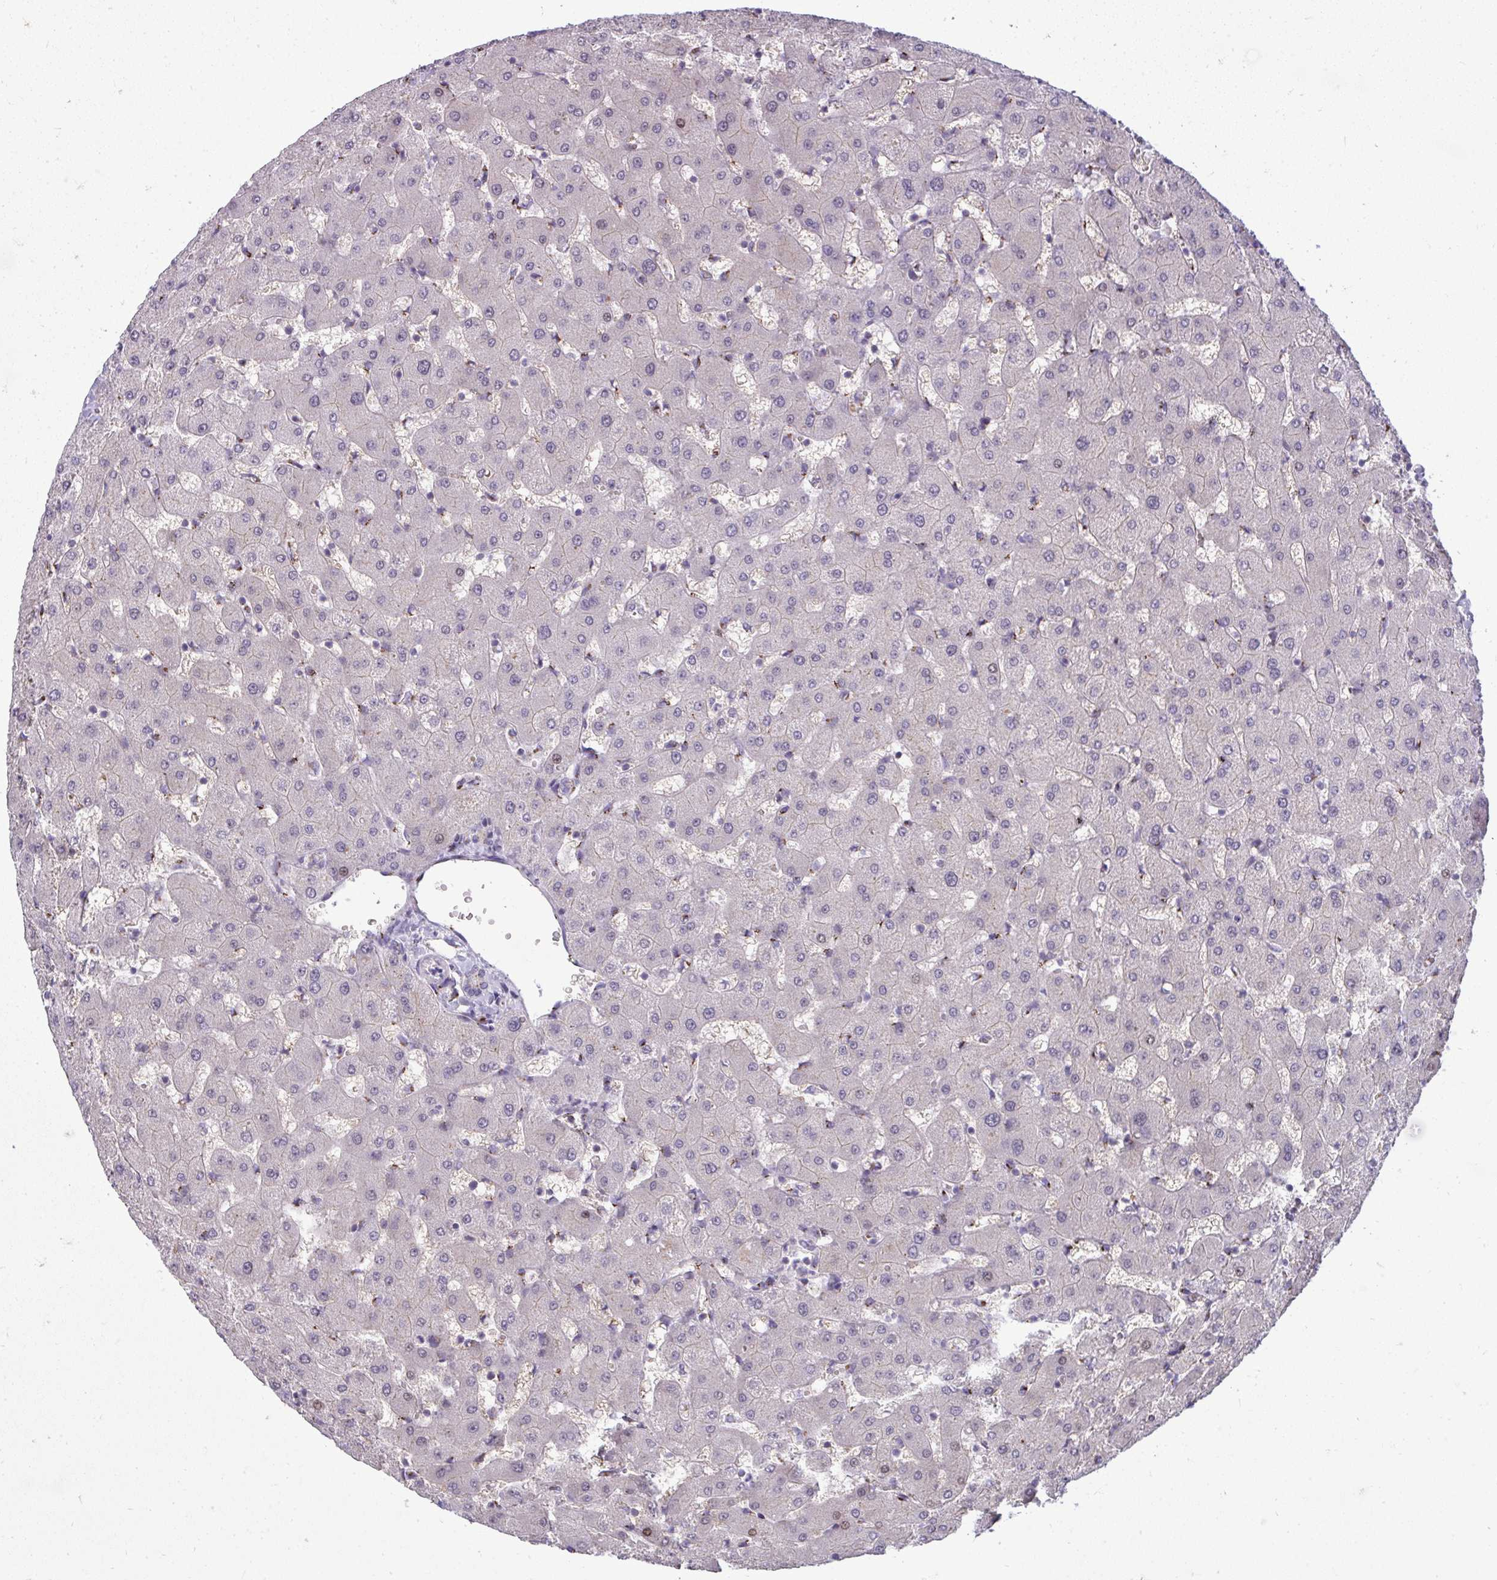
{"staining": {"intensity": "negative", "quantity": "none", "location": "none"}, "tissue": "liver", "cell_type": "Cholangiocytes", "image_type": "normal", "snomed": [{"axis": "morphology", "description": "Normal tissue, NOS"}, {"axis": "topography", "description": "Liver"}], "caption": "This is a histopathology image of IHC staining of unremarkable liver, which shows no positivity in cholangiocytes.", "gene": "DTX4", "patient": {"sex": "female", "age": 63}}